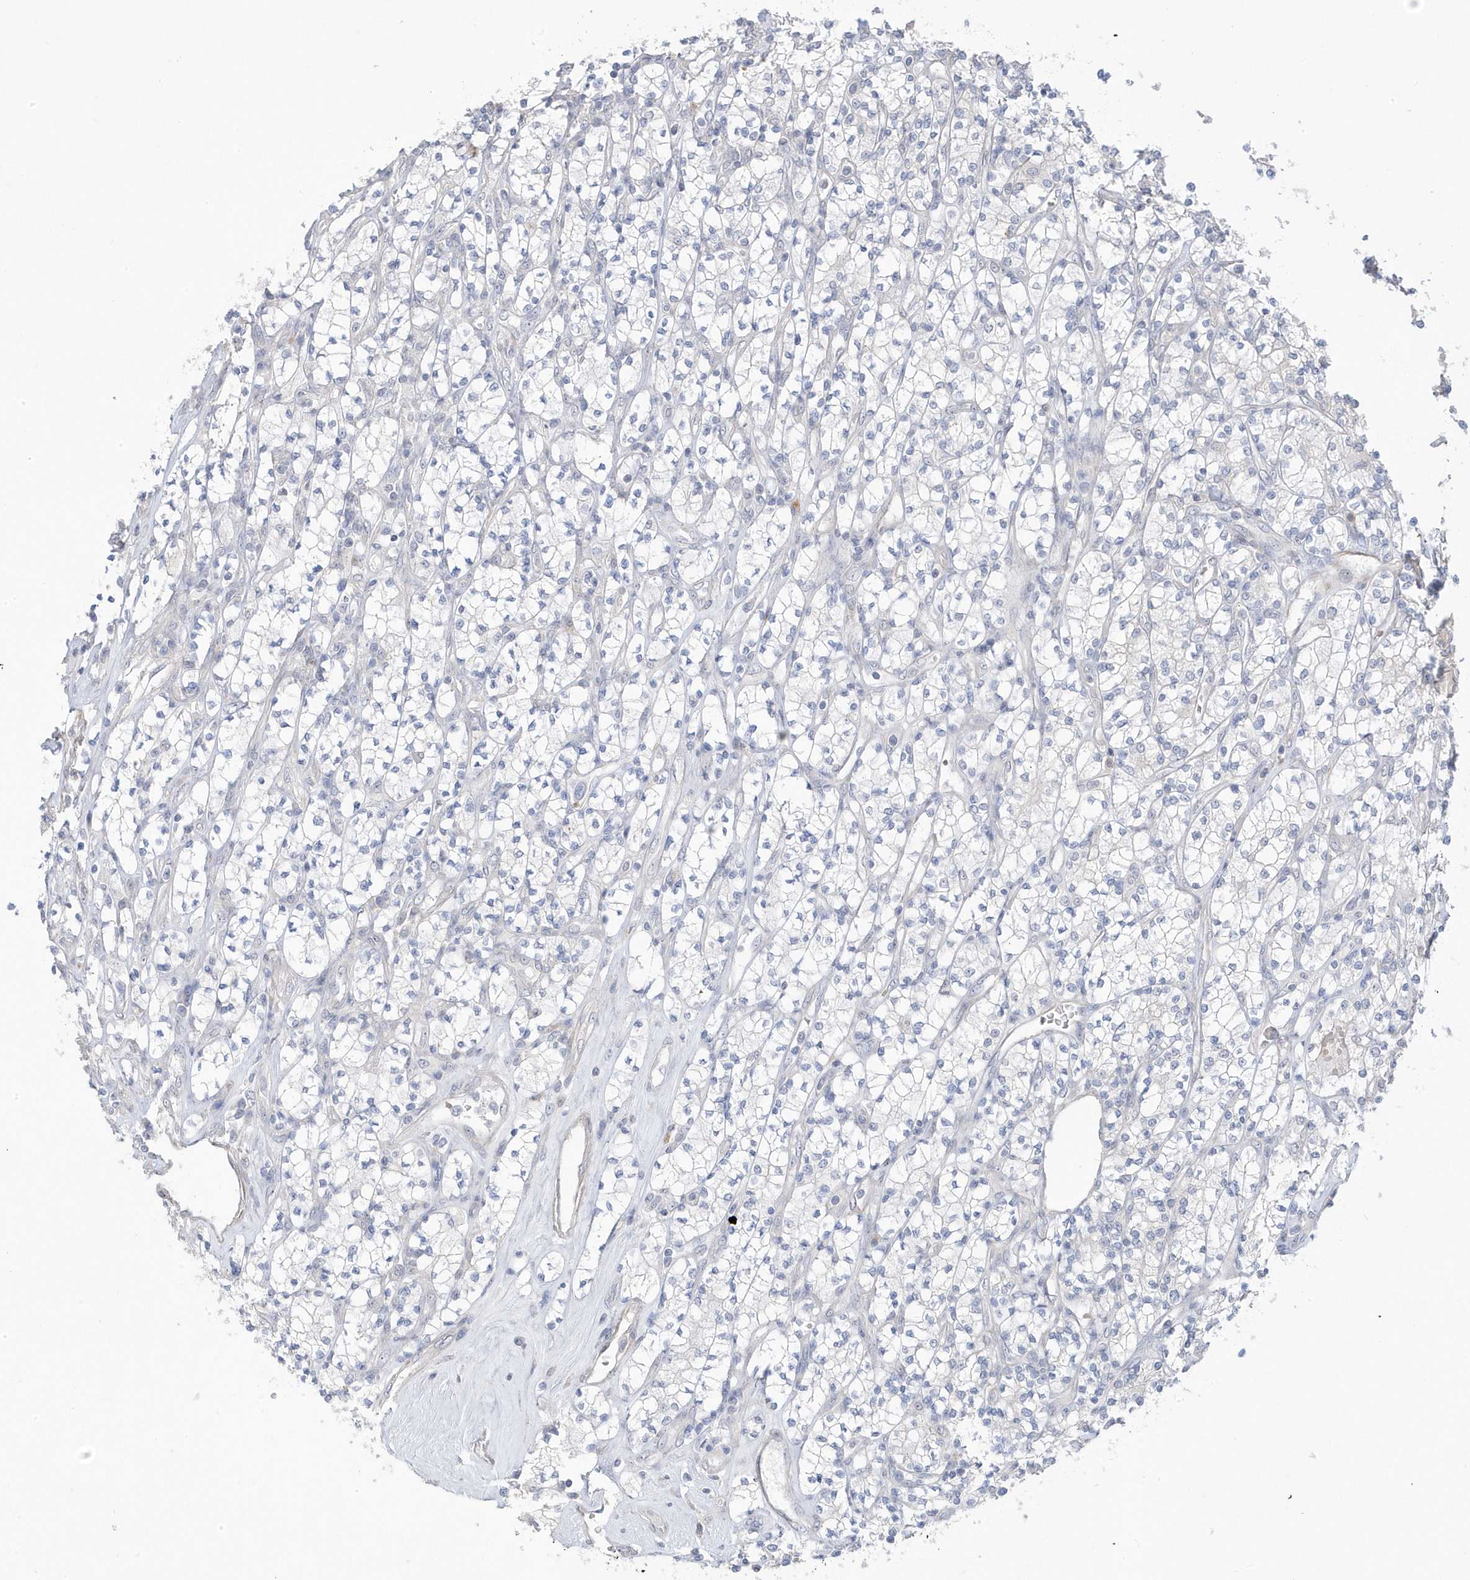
{"staining": {"intensity": "negative", "quantity": "none", "location": "none"}, "tissue": "renal cancer", "cell_type": "Tumor cells", "image_type": "cancer", "snomed": [{"axis": "morphology", "description": "Adenocarcinoma, NOS"}, {"axis": "topography", "description": "Kidney"}], "caption": "A high-resolution photomicrograph shows IHC staining of renal cancer, which shows no significant staining in tumor cells. (Stains: DAB immunohistochemistry (IHC) with hematoxylin counter stain, Microscopy: brightfield microscopy at high magnification).", "gene": "GTPBP6", "patient": {"sex": "male", "age": 77}}